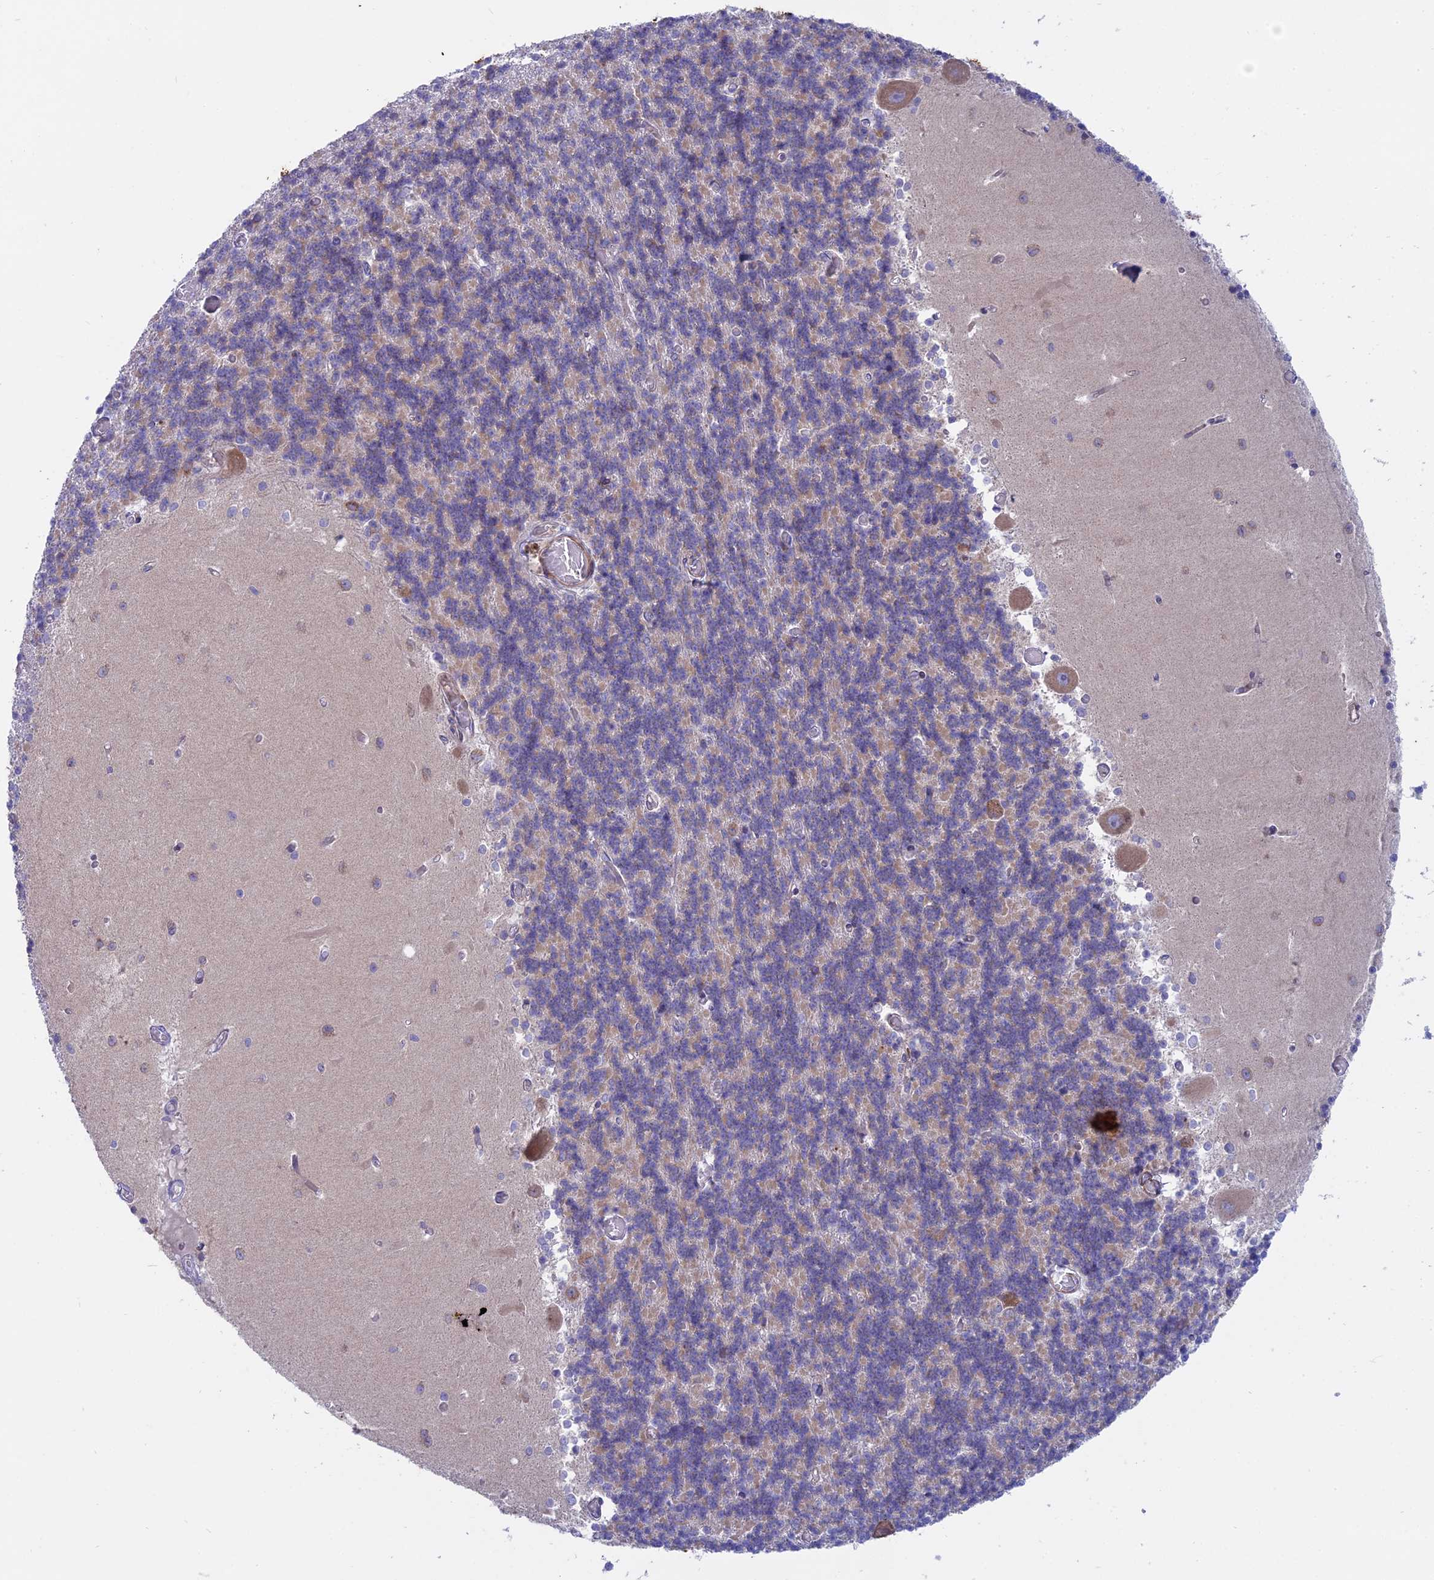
{"staining": {"intensity": "weak", "quantity": "25%-75%", "location": "cytoplasmic/membranous"}, "tissue": "cerebellum", "cell_type": "Cells in granular layer", "image_type": "normal", "snomed": [{"axis": "morphology", "description": "Normal tissue, NOS"}, {"axis": "topography", "description": "Cerebellum"}], "caption": "Immunohistochemical staining of benign cerebellum shows 25%-75% levels of weak cytoplasmic/membranous protein expression in about 25%-75% of cells in granular layer. (DAB = brown stain, brightfield microscopy at high magnification).", "gene": "MYO5B", "patient": {"sex": "male", "age": 37}}